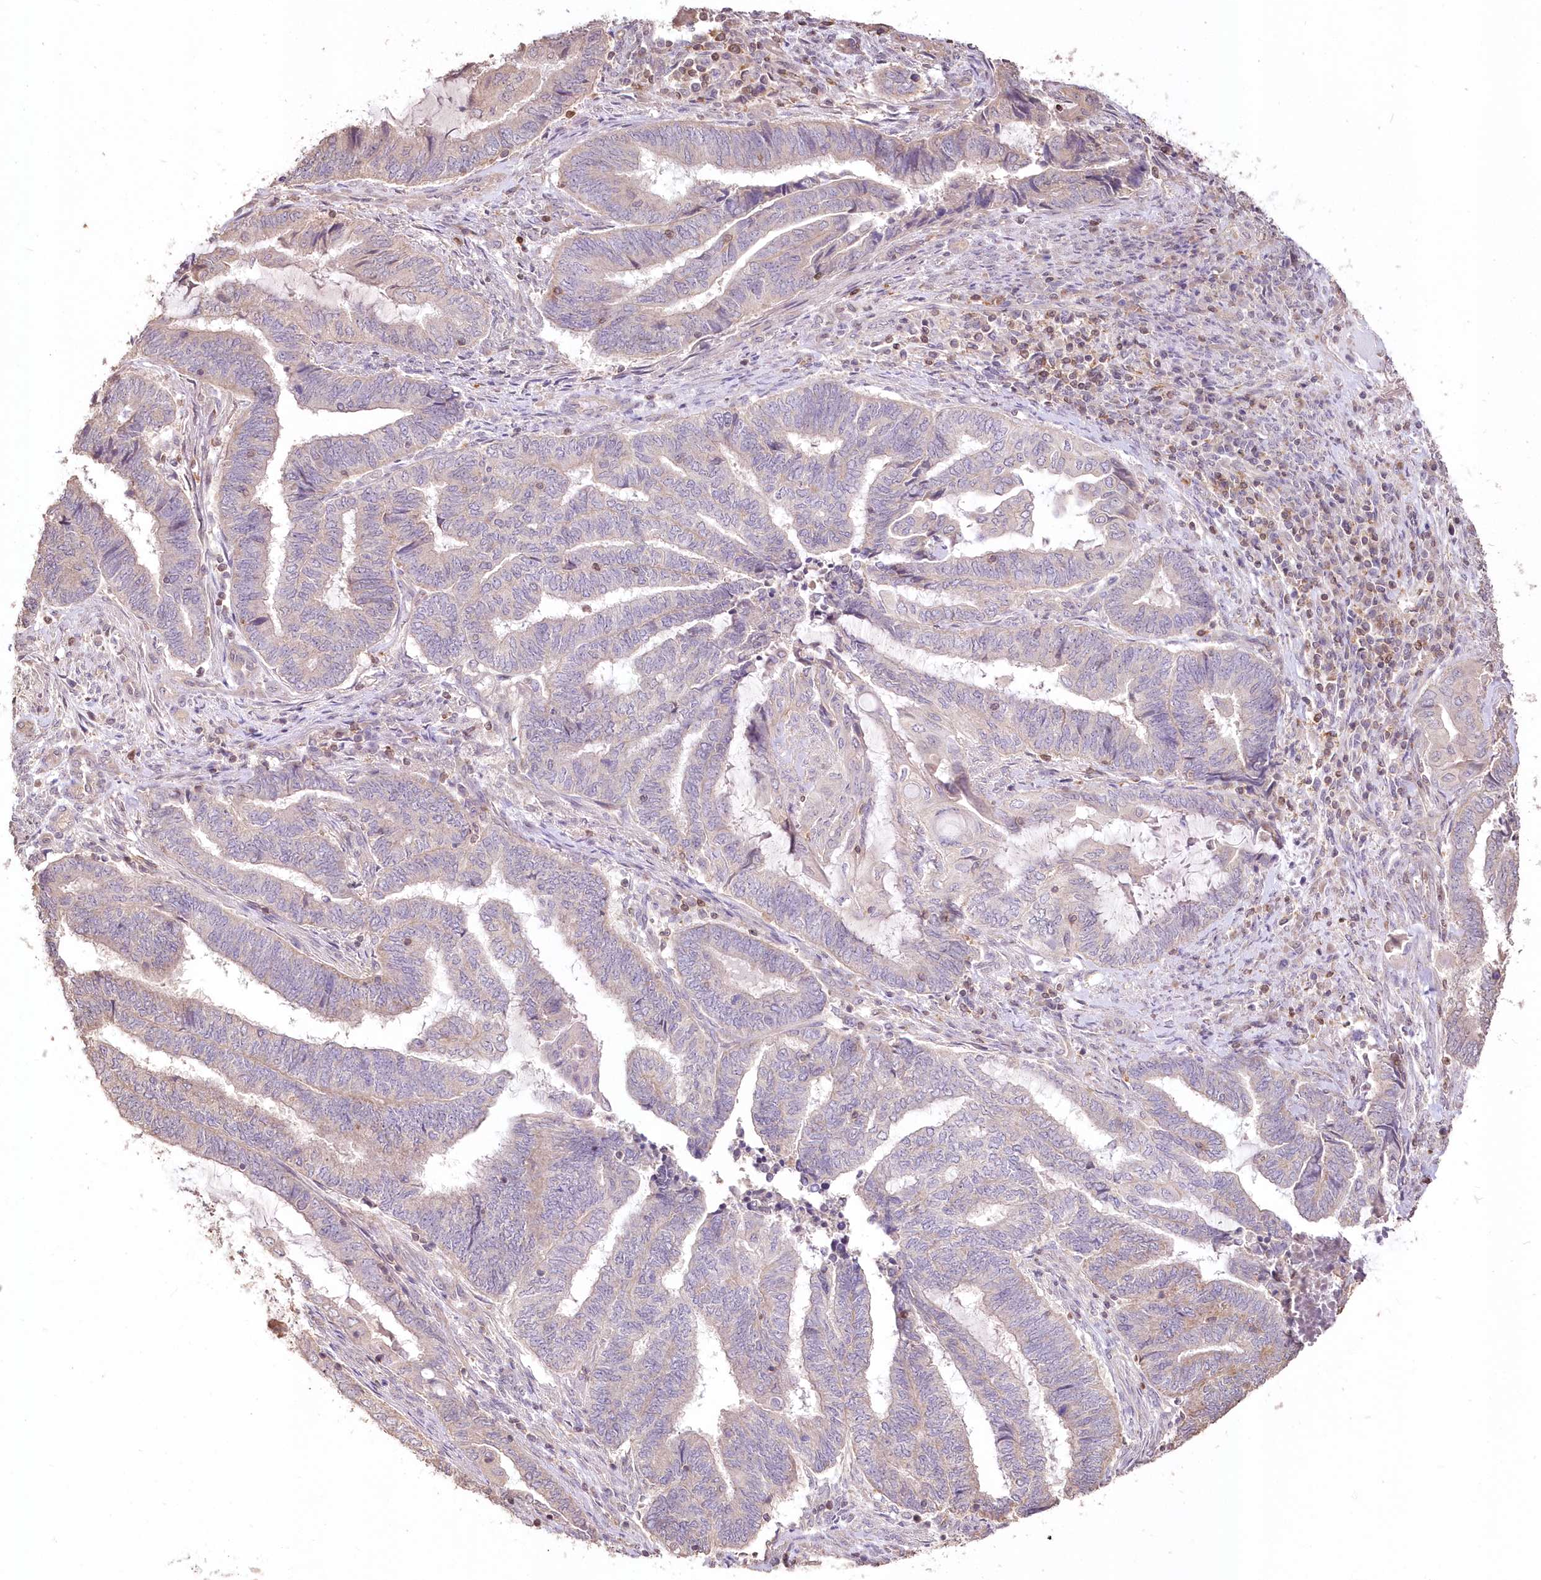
{"staining": {"intensity": "negative", "quantity": "none", "location": "none"}, "tissue": "endometrial cancer", "cell_type": "Tumor cells", "image_type": "cancer", "snomed": [{"axis": "morphology", "description": "Adenocarcinoma, NOS"}, {"axis": "topography", "description": "Uterus"}, {"axis": "topography", "description": "Endometrium"}], "caption": "Histopathology image shows no significant protein positivity in tumor cells of adenocarcinoma (endometrial).", "gene": "STK17B", "patient": {"sex": "female", "age": 70}}